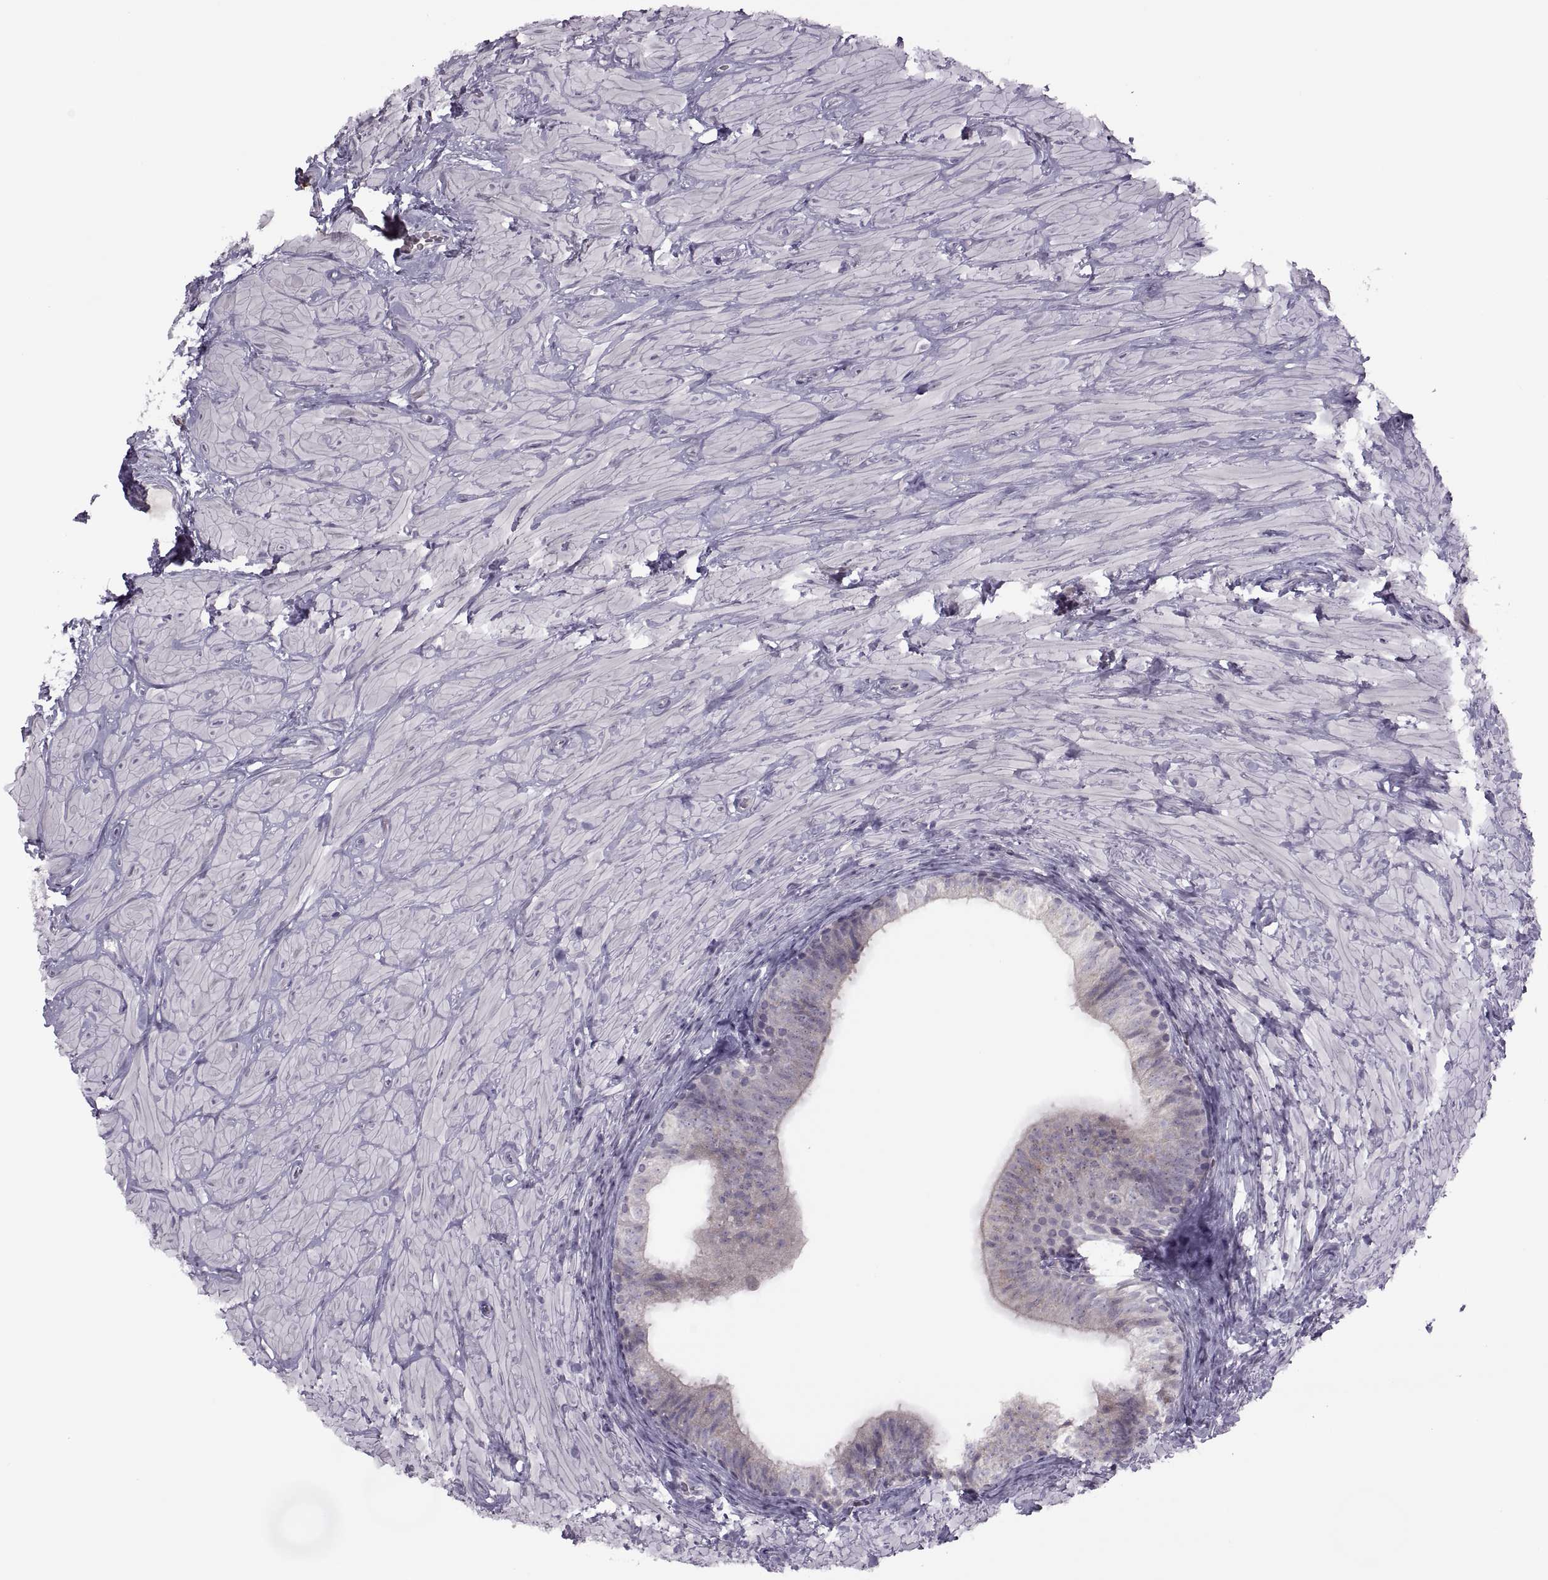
{"staining": {"intensity": "negative", "quantity": "none", "location": "none"}, "tissue": "epididymis", "cell_type": "Glandular cells", "image_type": "normal", "snomed": [{"axis": "morphology", "description": "Normal tissue, NOS"}, {"axis": "topography", "description": "Epididymis"}, {"axis": "topography", "description": "Vas deferens"}], "caption": "Glandular cells show no significant protein positivity in normal epididymis. Nuclei are stained in blue.", "gene": "H2AP", "patient": {"sex": "male", "age": 23}}